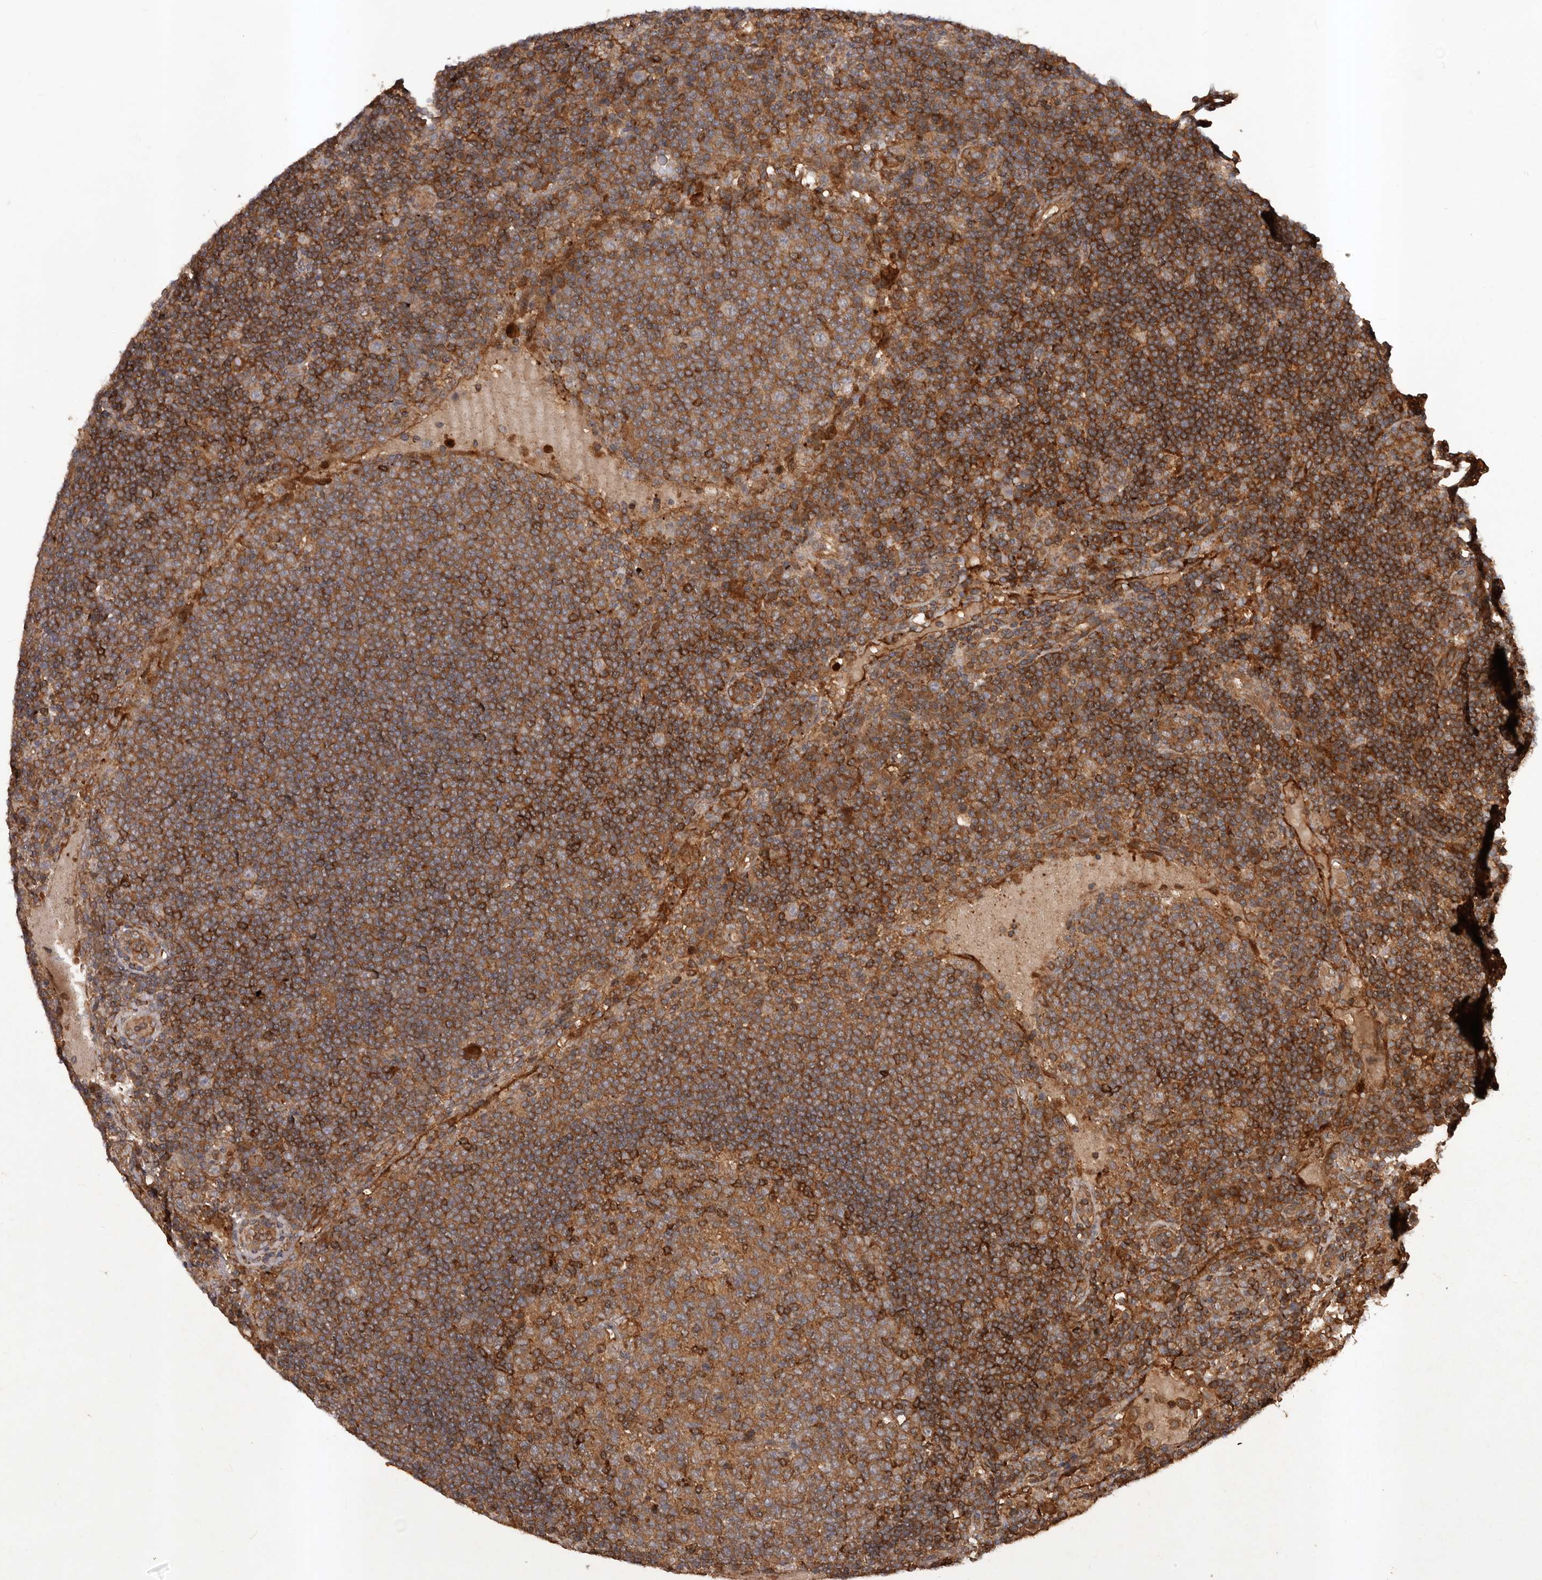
{"staining": {"intensity": "moderate", "quantity": ">75%", "location": "cytoplasmic/membranous"}, "tissue": "lymph node", "cell_type": "Germinal center cells", "image_type": "normal", "snomed": [{"axis": "morphology", "description": "Normal tissue, NOS"}, {"axis": "topography", "description": "Lymph node"}], "caption": "Human lymph node stained for a protein (brown) demonstrates moderate cytoplasmic/membranous positive expression in about >75% of germinal center cells.", "gene": "SLC22A3", "patient": {"sex": "female", "age": 53}}